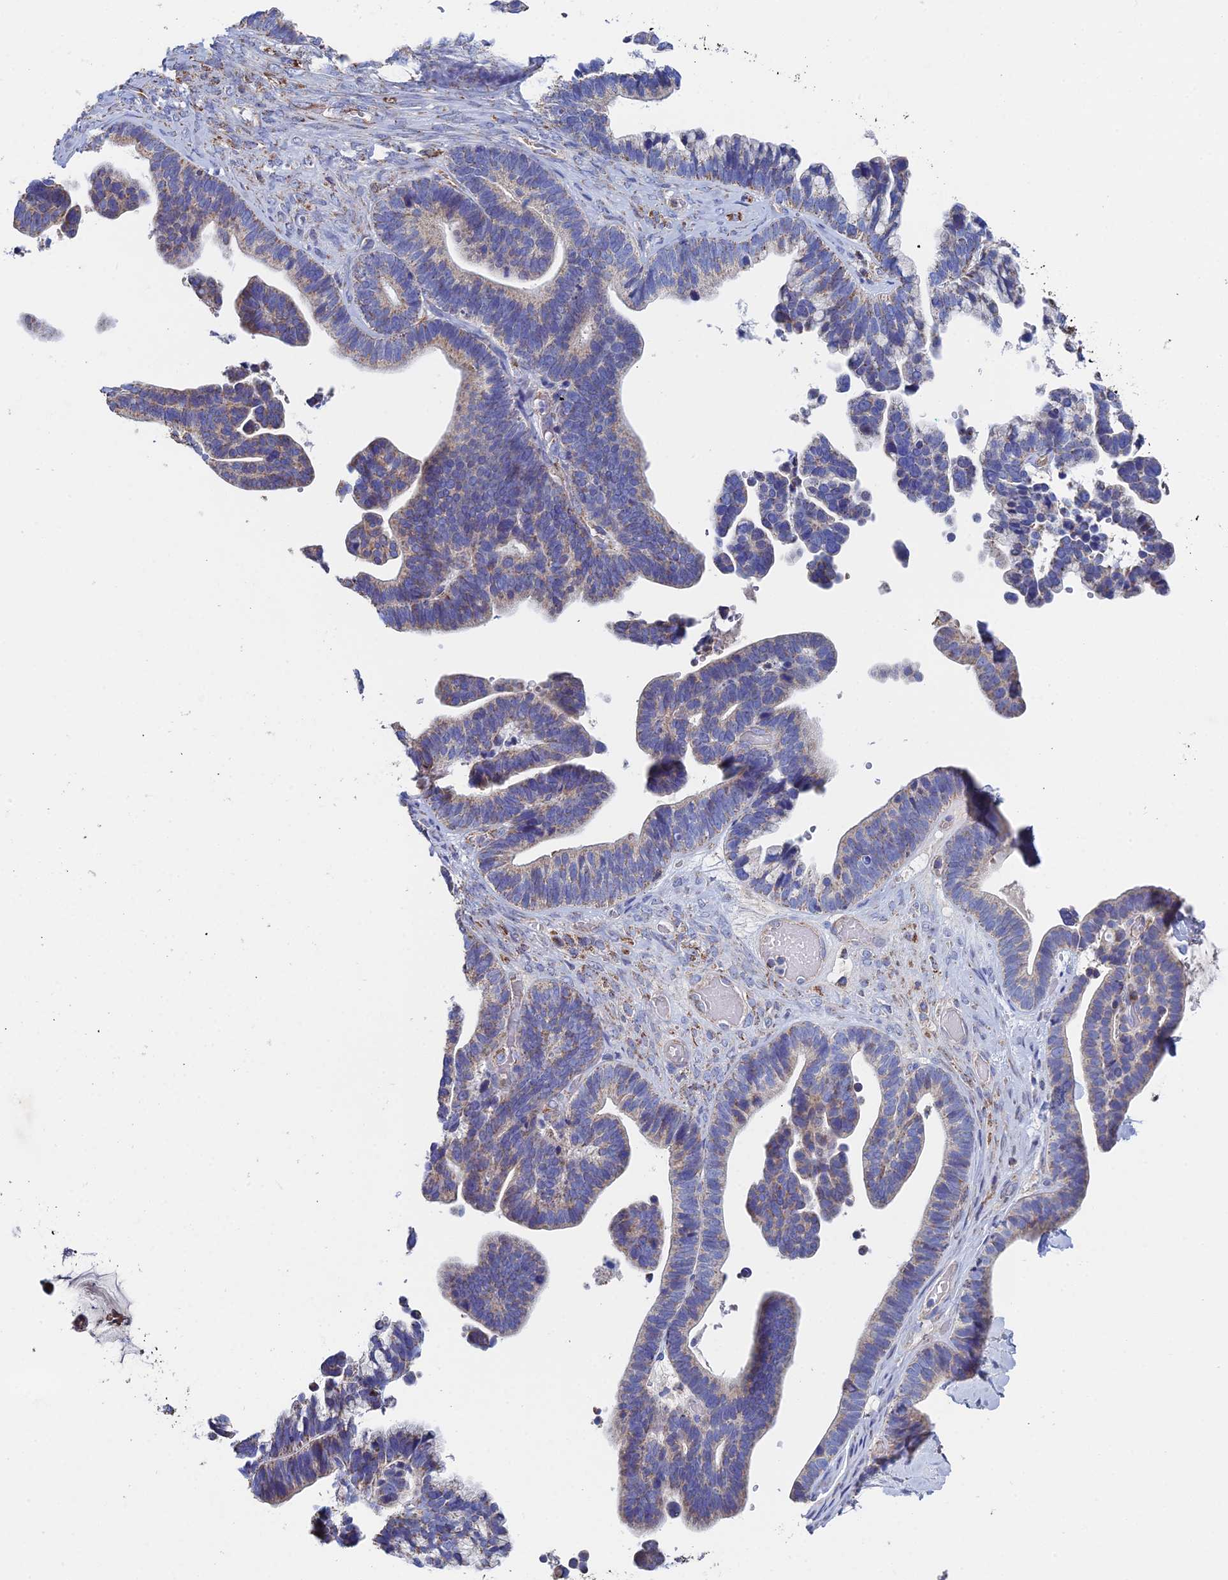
{"staining": {"intensity": "moderate", "quantity": "<25%", "location": "cytoplasmic/membranous"}, "tissue": "ovarian cancer", "cell_type": "Tumor cells", "image_type": "cancer", "snomed": [{"axis": "morphology", "description": "Cystadenocarcinoma, serous, NOS"}, {"axis": "topography", "description": "Ovary"}], "caption": "This image demonstrates immunohistochemistry (IHC) staining of ovarian cancer (serous cystadenocarcinoma), with low moderate cytoplasmic/membranous staining in about <25% of tumor cells.", "gene": "SPOCK2", "patient": {"sex": "female", "age": 56}}